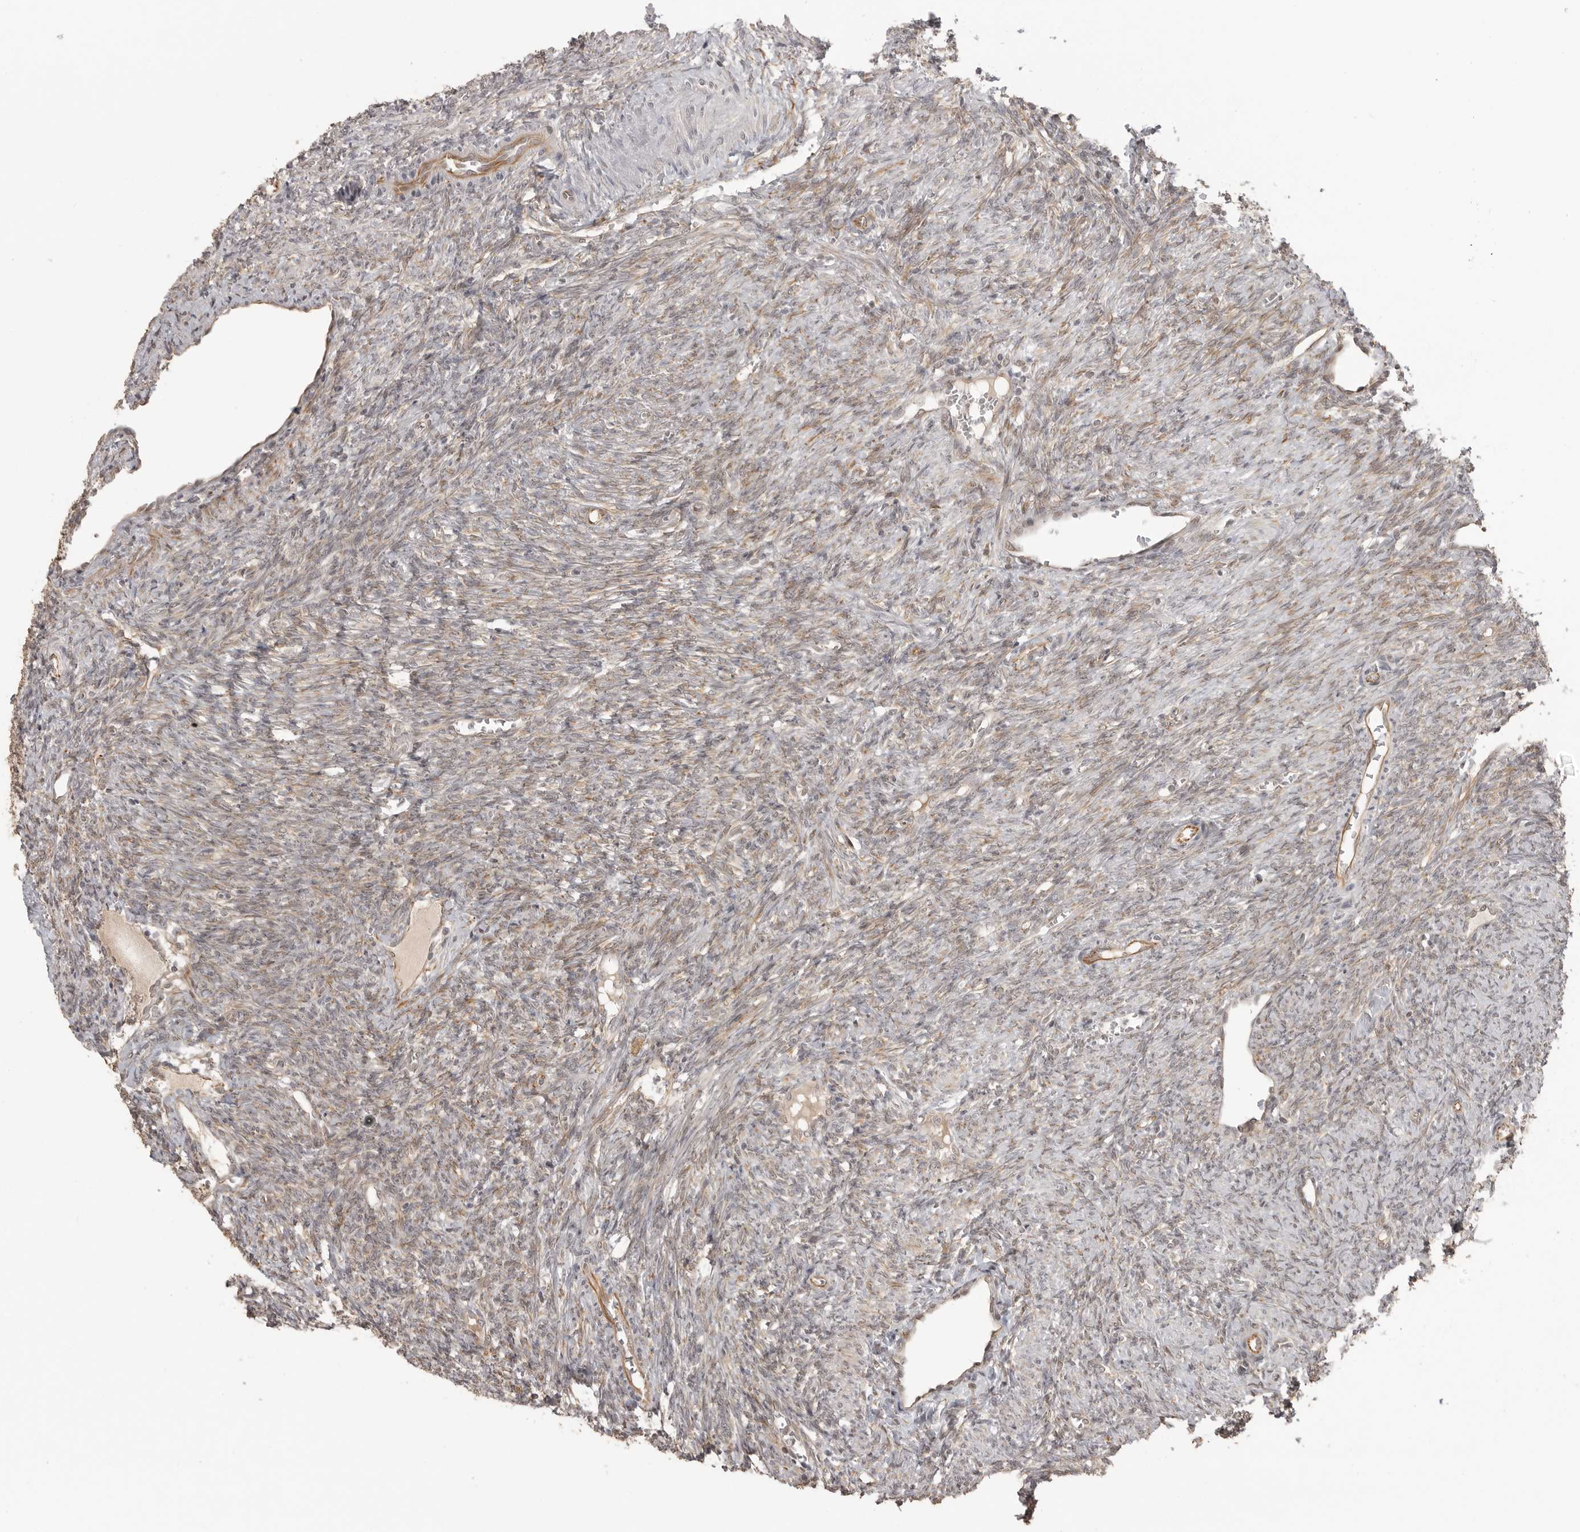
{"staining": {"intensity": "moderate", "quantity": ">75%", "location": "cytoplasmic/membranous"}, "tissue": "ovary", "cell_type": "Follicle cells", "image_type": "normal", "snomed": [{"axis": "morphology", "description": "Normal tissue, NOS"}, {"axis": "topography", "description": "Ovary"}], "caption": "An immunohistochemistry (IHC) micrograph of benign tissue is shown. Protein staining in brown labels moderate cytoplasmic/membranous positivity in ovary within follicle cells. (DAB IHC with brightfield microscopy, high magnification).", "gene": "SMG8", "patient": {"sex": "female", "age": 41}}